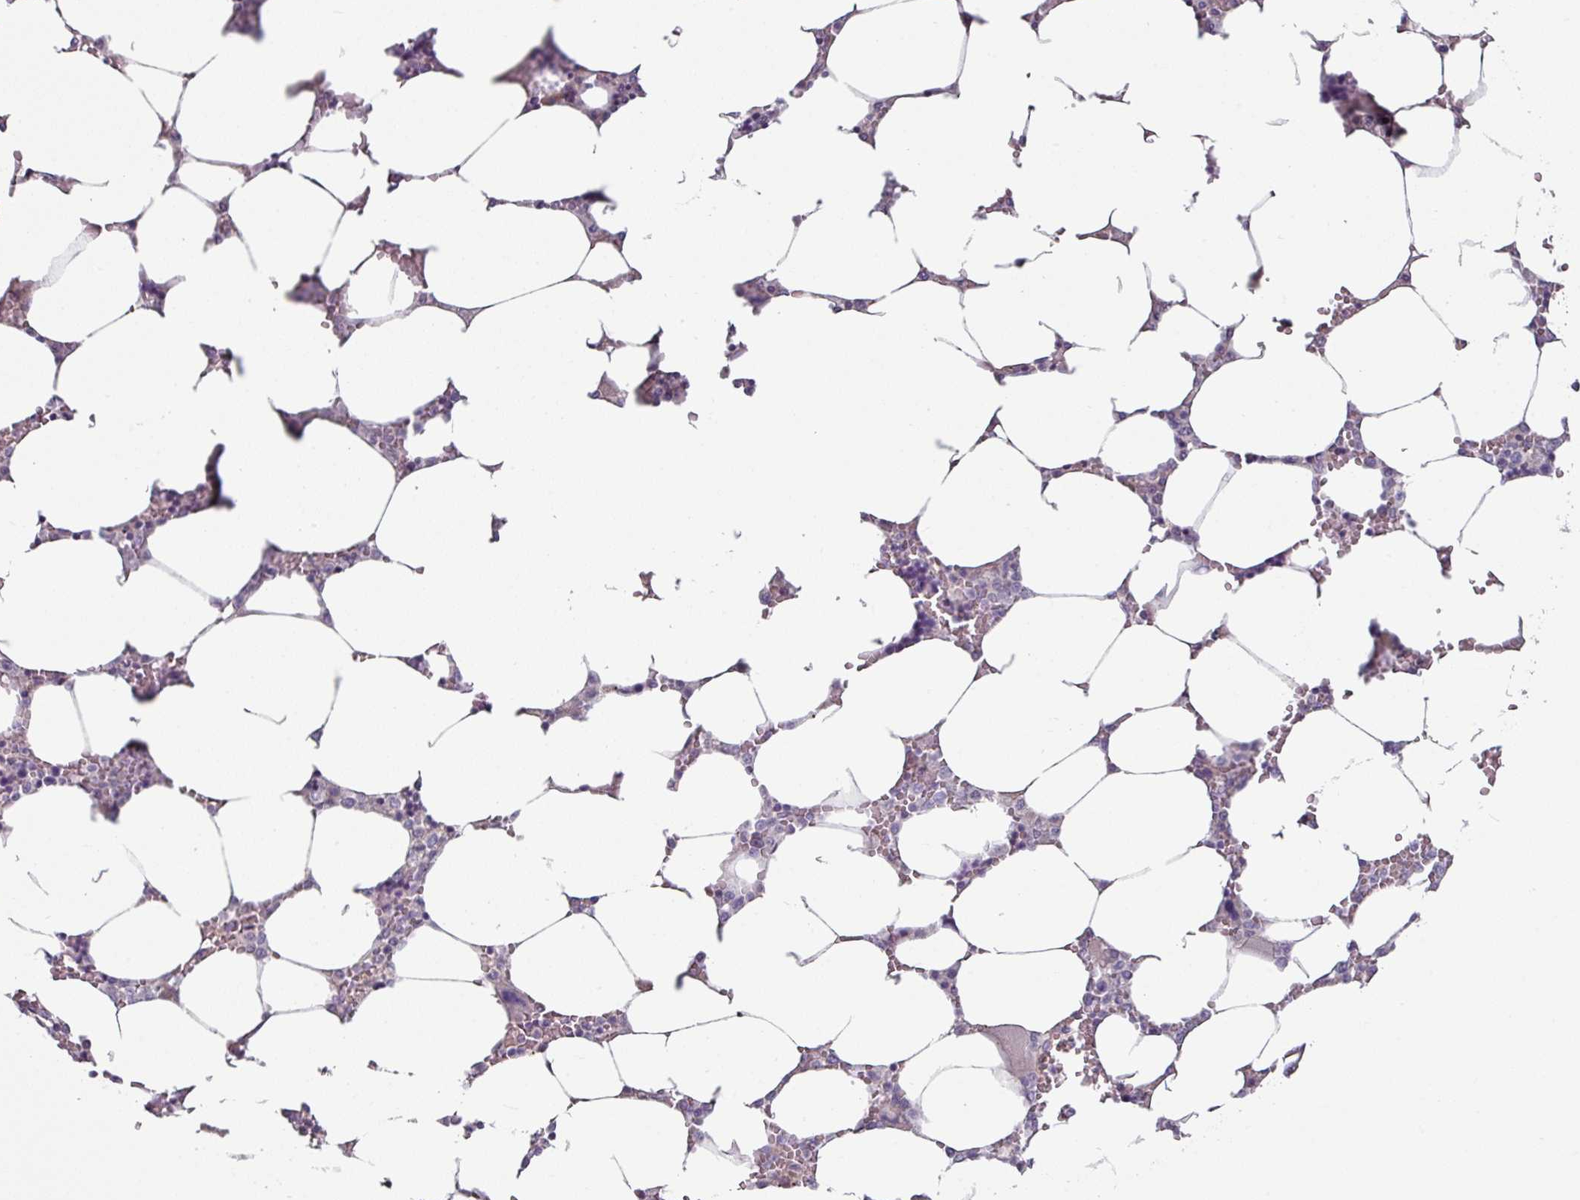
{"staining": {"intensity": "negative", "quantity": "none", "location": "none"}, "tissue": "bone marrow", "cell_type": "Hematopoietic cells", "image_type": "normal", "snomed": [{"axis": "morphology", "description": "Normal tissue, NOS"}, {"axis": "topography", "description": "Bone marrow"}], "caption": "There is no significant staining in hematopoietic cells of bone marrow. (Stains: DAB immunohistochemistry with hematoxylin counter stain, Microscopy: brightfield microscopy at high magnification).", "gene": "MTMR14", "patient": {"sex": "male", "age": 64}}